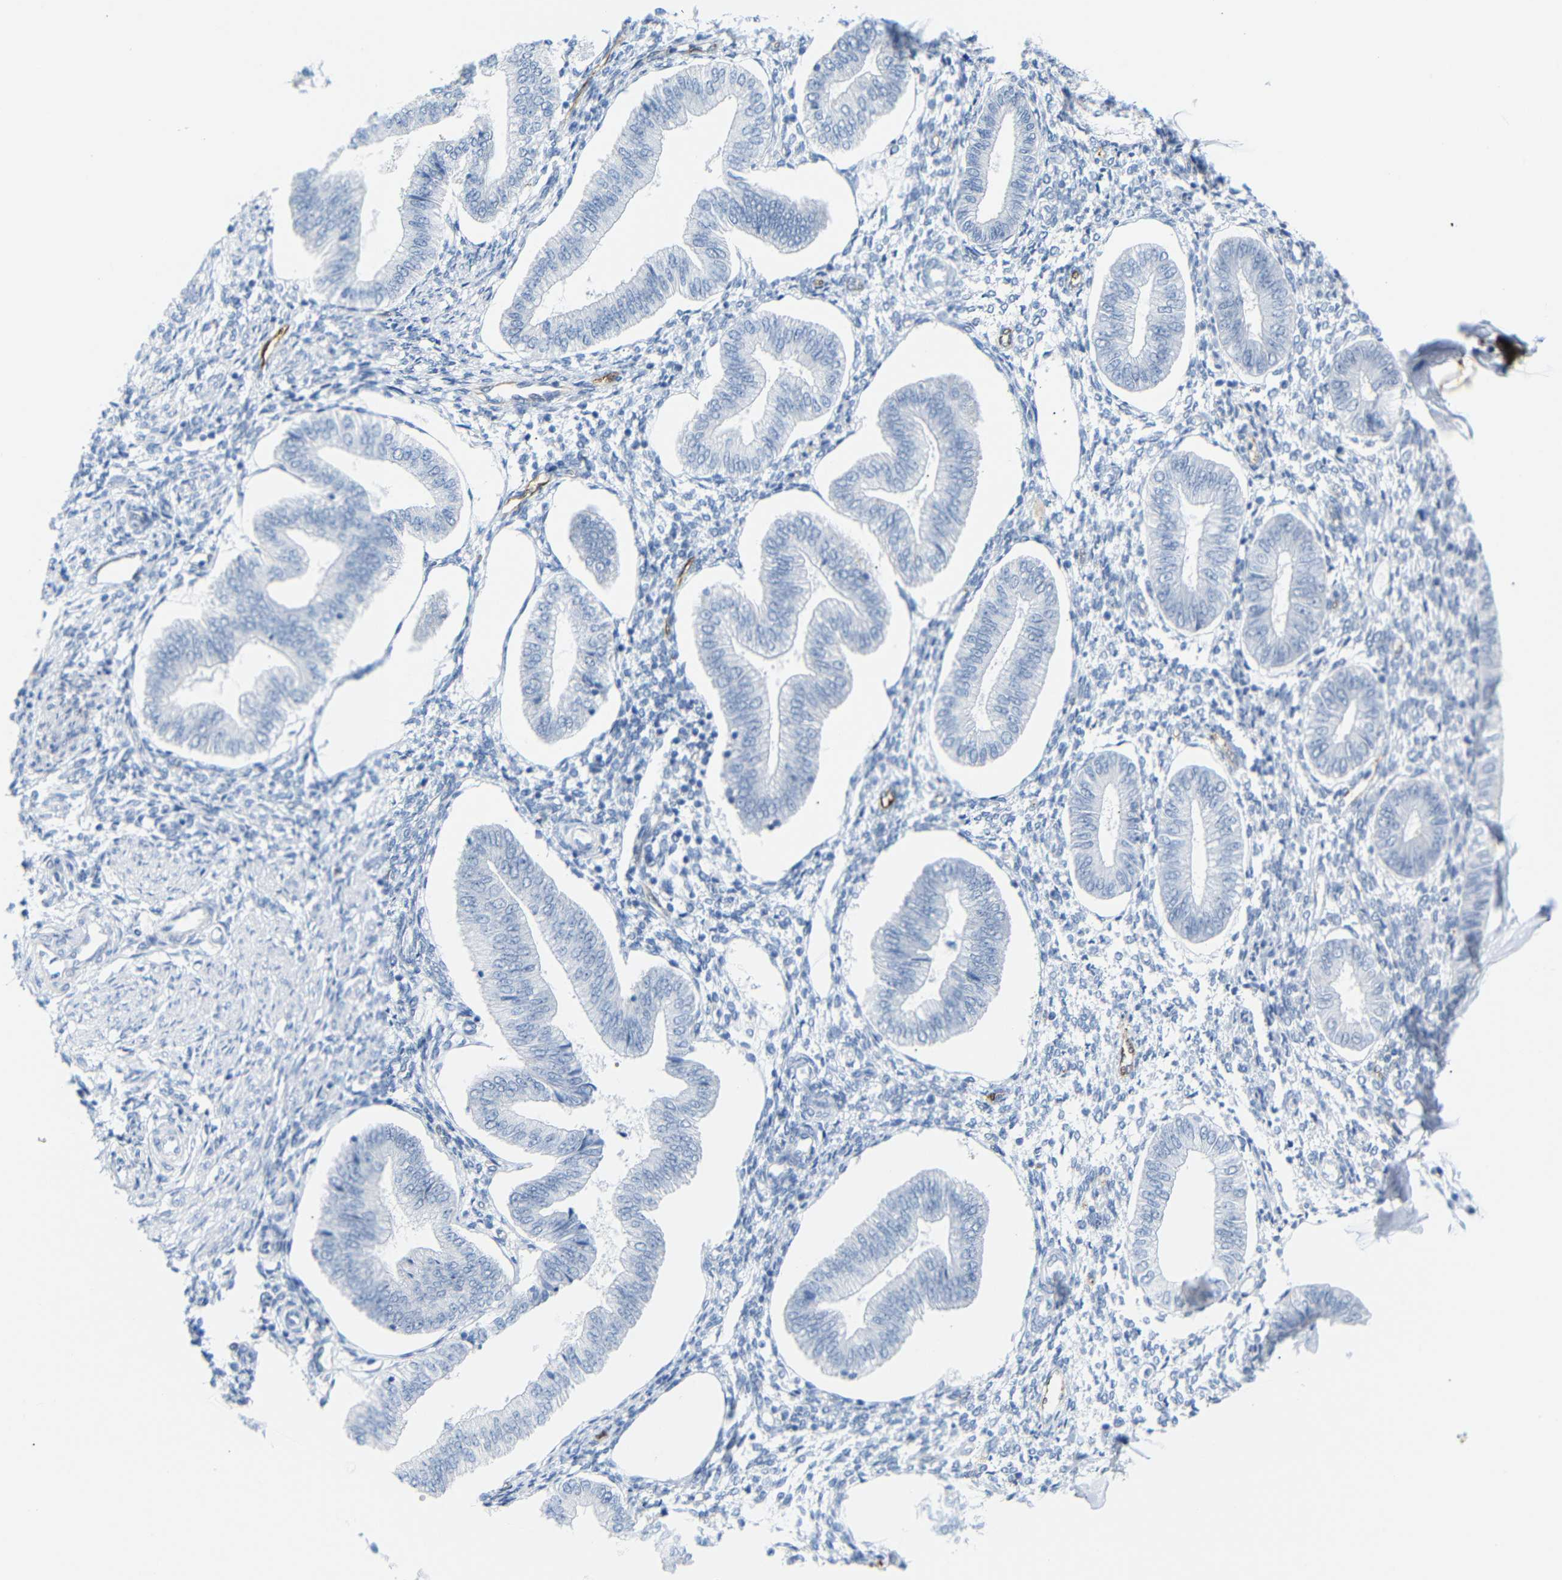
{"staining": {"intensity": "negative", "quantity": "none", "location": "none"}, "tissue": "endometrium", "cell_type": "Cells in endometrial stroma", "image_type": "normal", "snomed": [{"axis": "morphology", "description": "Normal tissue, NOS"}, {"axis": "topography", "description": "Endometrium"}], "caption": "This is an immunohistochemistry image of benign endometrium. There is no positivity in cells in endometrial stroma.", "gene": "MT1A", "patient": {"sex": "female", "age": 50}}